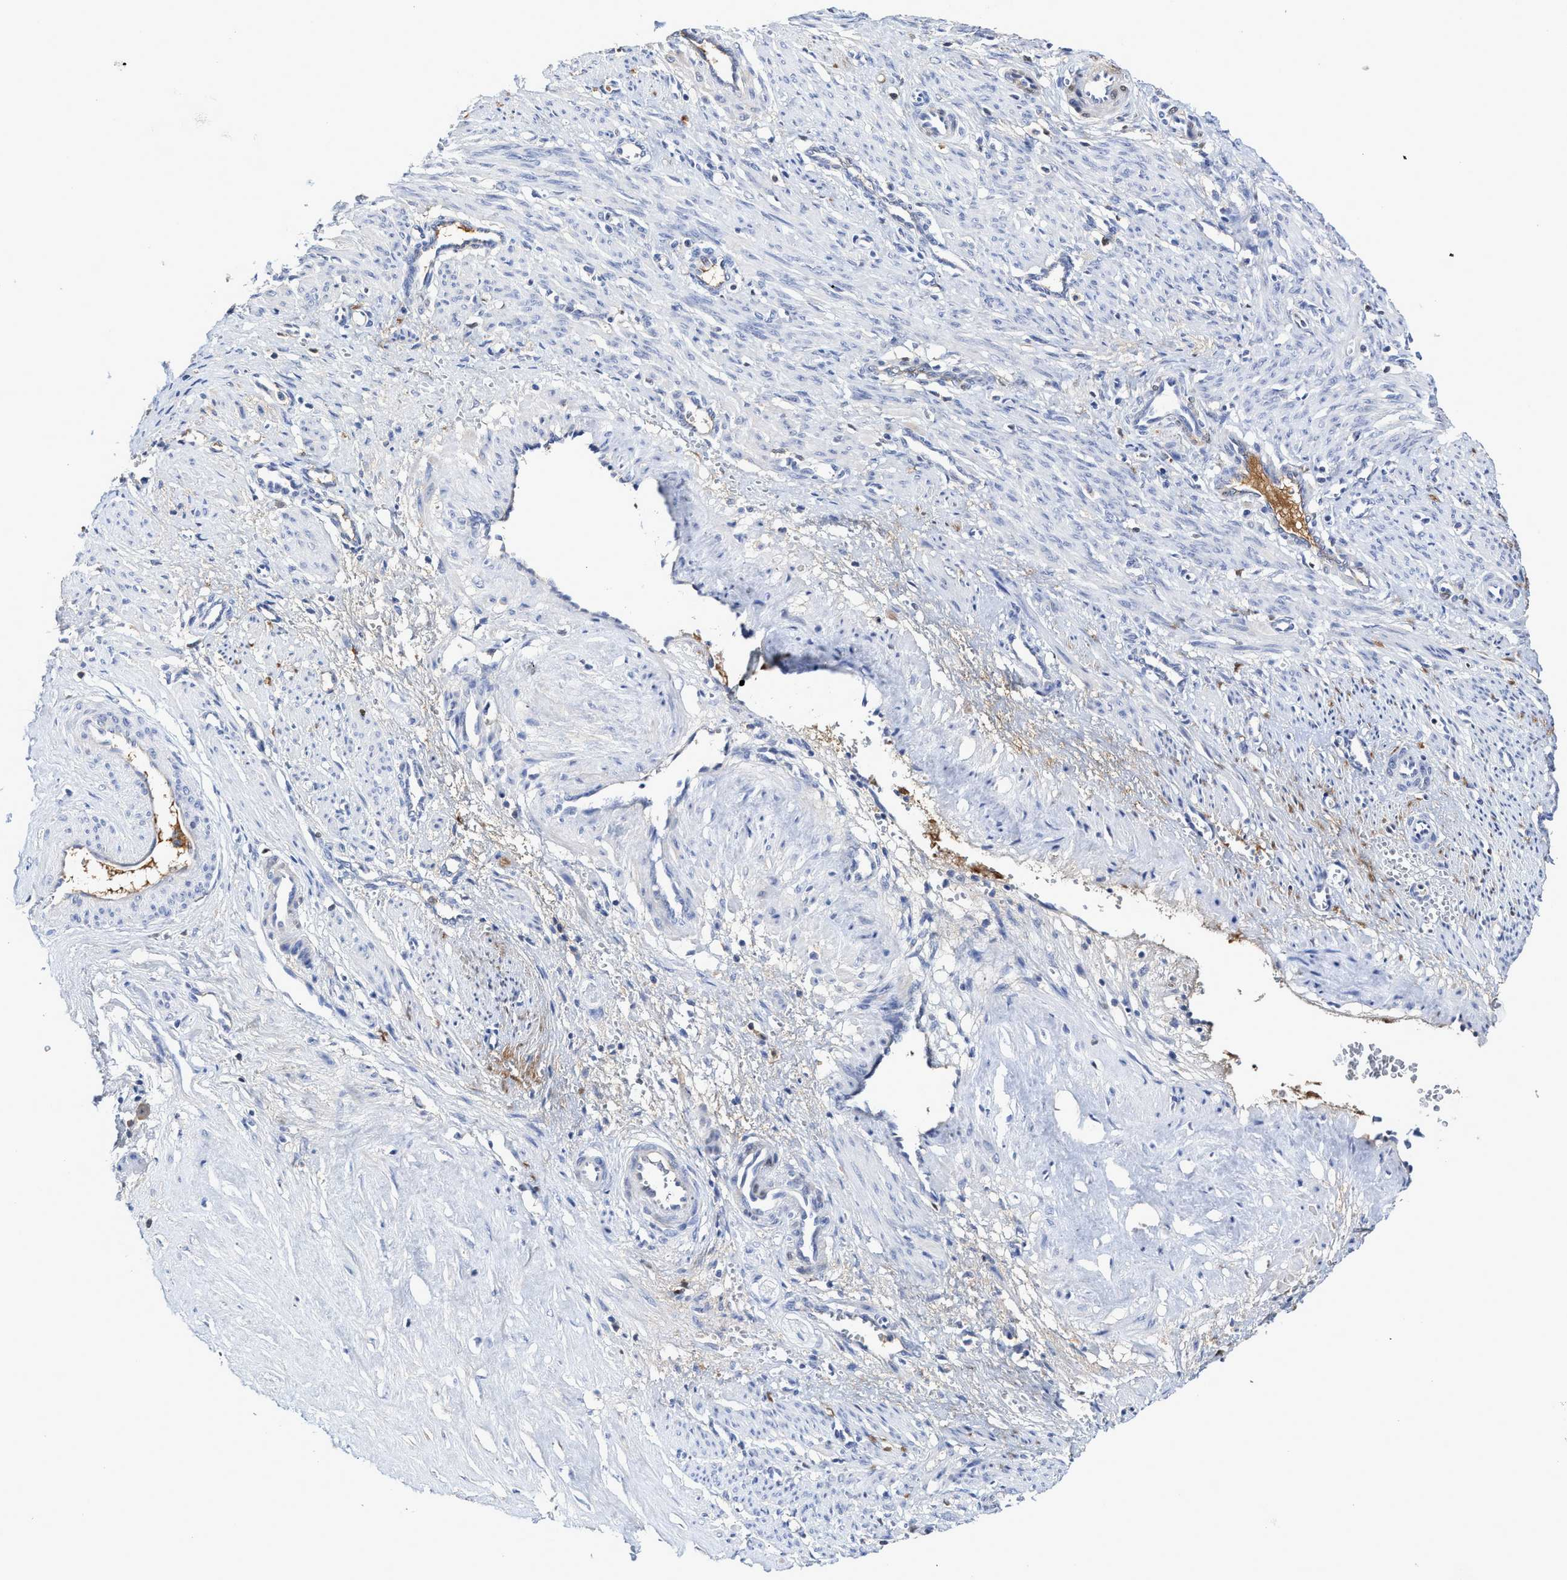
{"staining": {"intensity": "negative", "quantity": "none", "location": "none"}, "tissue": "smooth muscle", "cell_type": "Smooth muscle cells", "image_type": "normal", "snomed": [{"axis": "morphology", "description": "Normal tissue, NOS"}, {"axis": "topography", "description": "Endometrium"}], "caption": "Immunohistochemistry (IHC) of normal smooth muscle exhibits no expression in smooth muscle cells.", "gene": "C2", "patient": {"sex": "female", "age": 33}}